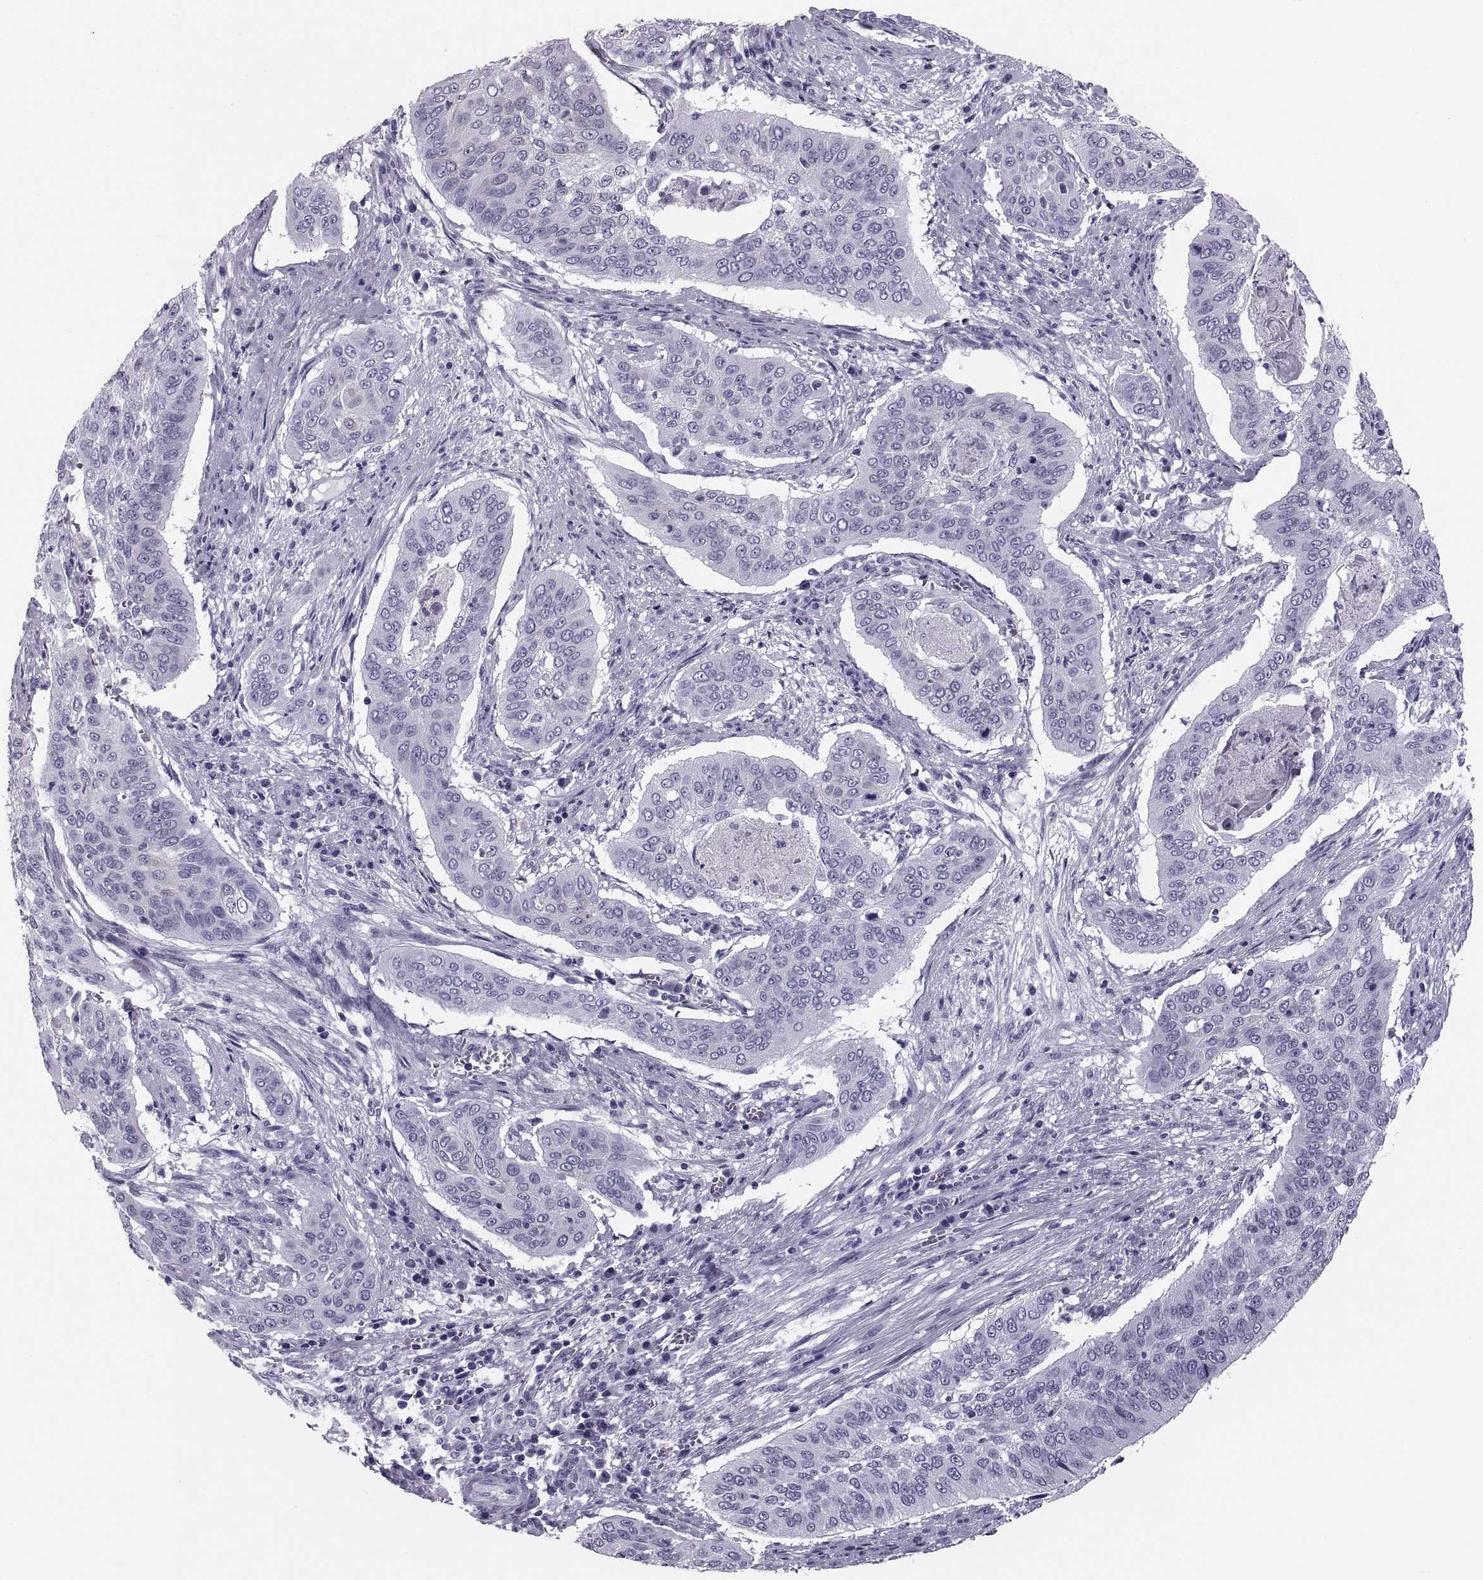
{"staining": {"intensity": "negative", "quantity": "none", "location": "none"}, "tissue": "cervical cancer", "cell_type": "Tumor cells", "image_type": "cancer", "snomed": [{"axis": "morphology", "description": "Squamous cell carcinoma, NOS"}, {"axis": "topography", "description": "Cervix"}], "caption": "The photomicrograph exhibits no staining of tumor cells in cervical cancer. (DAB (3,3'-diaminobenzidine) IHC visualized using brightfield microscopy, high magnification).", "gene": "CRISP1", "patient": {"sex": "female", "age": 39}}